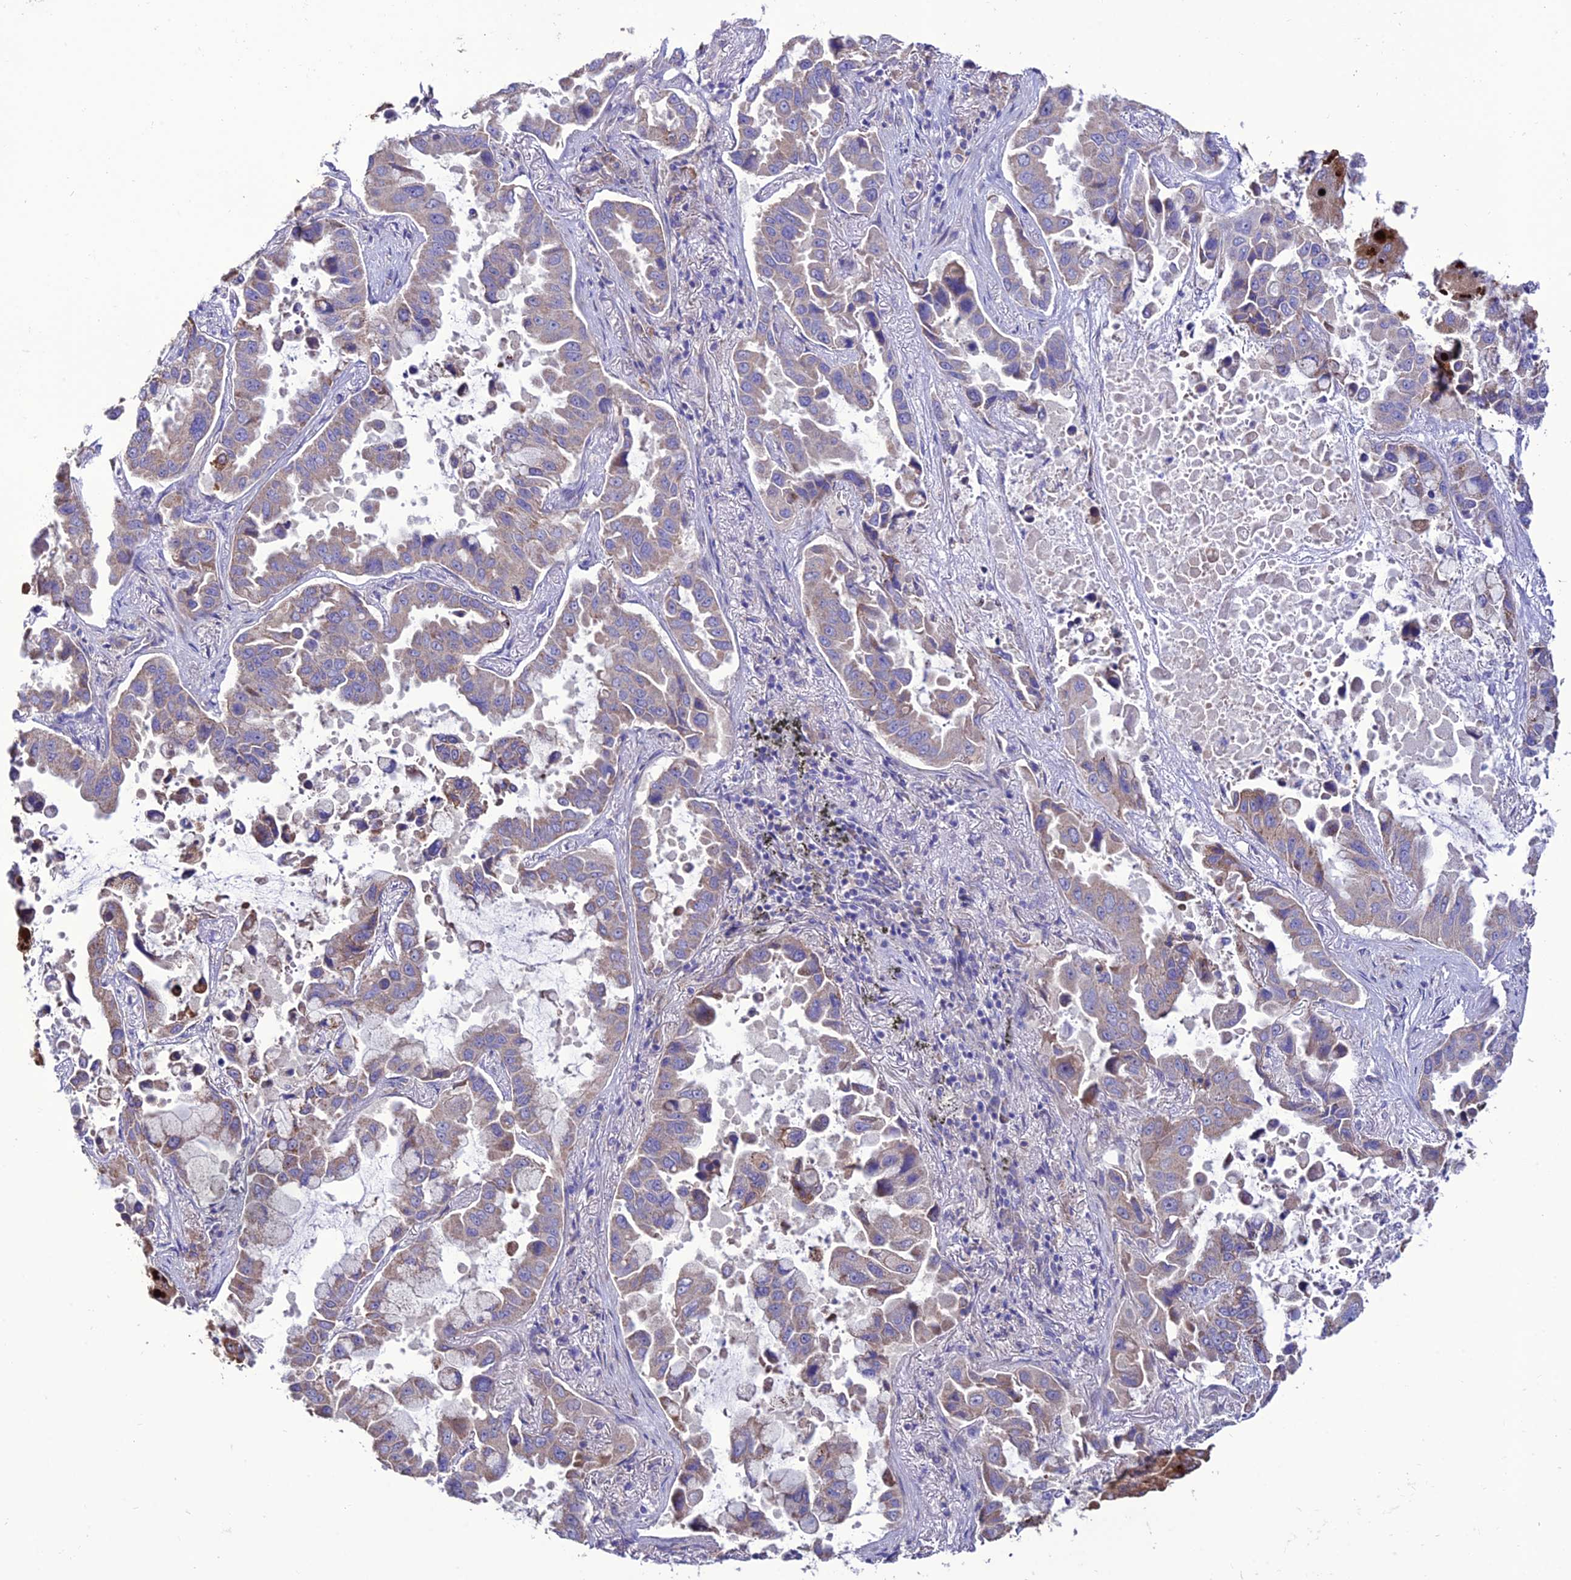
{"staining": {"intensity": "weak", "quantity": "<25%", "location": "cytoplasmic/membranous"}, "tissue": "lung cancer", "cell_type": "Tumor cells", "image_type": "cancer", "snomed": [{"axis": "morphology", "description": "Adenocarcinoma, NOS"}, {"axis": "topography", "description": "Lung"}], "caption": "Adenocarcinoma (lung) was stained to show a protein in brown. There is no significant staining in tumor cells.", "gene": "HOGA1", "patient": {"sex": "male", "age": 64}}